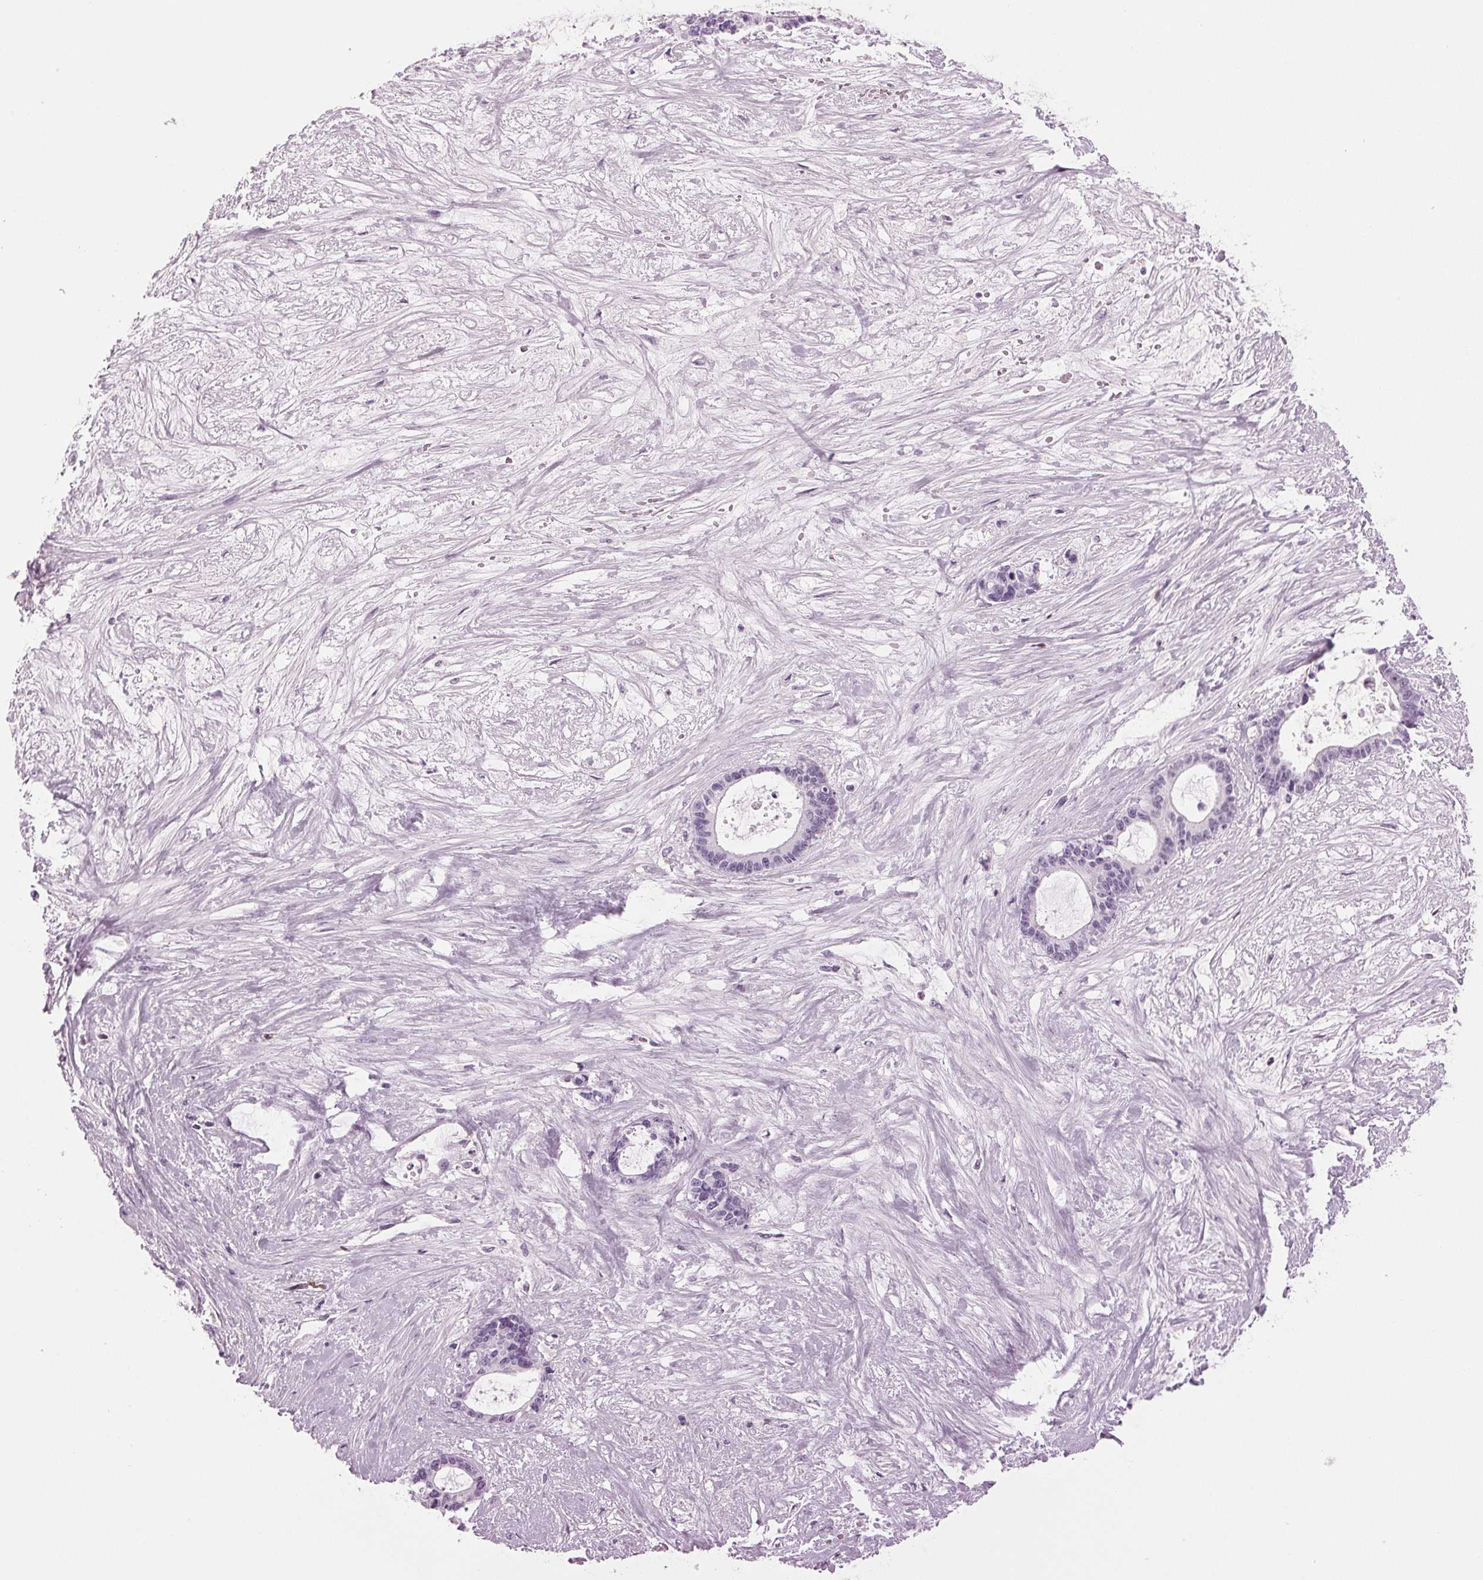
{"staining": {"intensity": "negative", "quantity": "none", "location": "none"}, "tissue": "liver cancer", "cell_type": "Tumor cells", "image_type": "cancer", "snomed": [{"axis": "morphology", "description": "Normal tissue, NOS"}, {"axis": "morphology", "description": "Cholangiocarcinoma"}, {"axis": "topography", "description": "Liver"}, {"axis": "topography", "description": "Peripheral nerve tissue"}], "caption": "There is no significant staining in tumor cells of cholangiocarcinoma (liver).", "gene": "BTLA", "patient": {"sex": "female", "age": 73}}